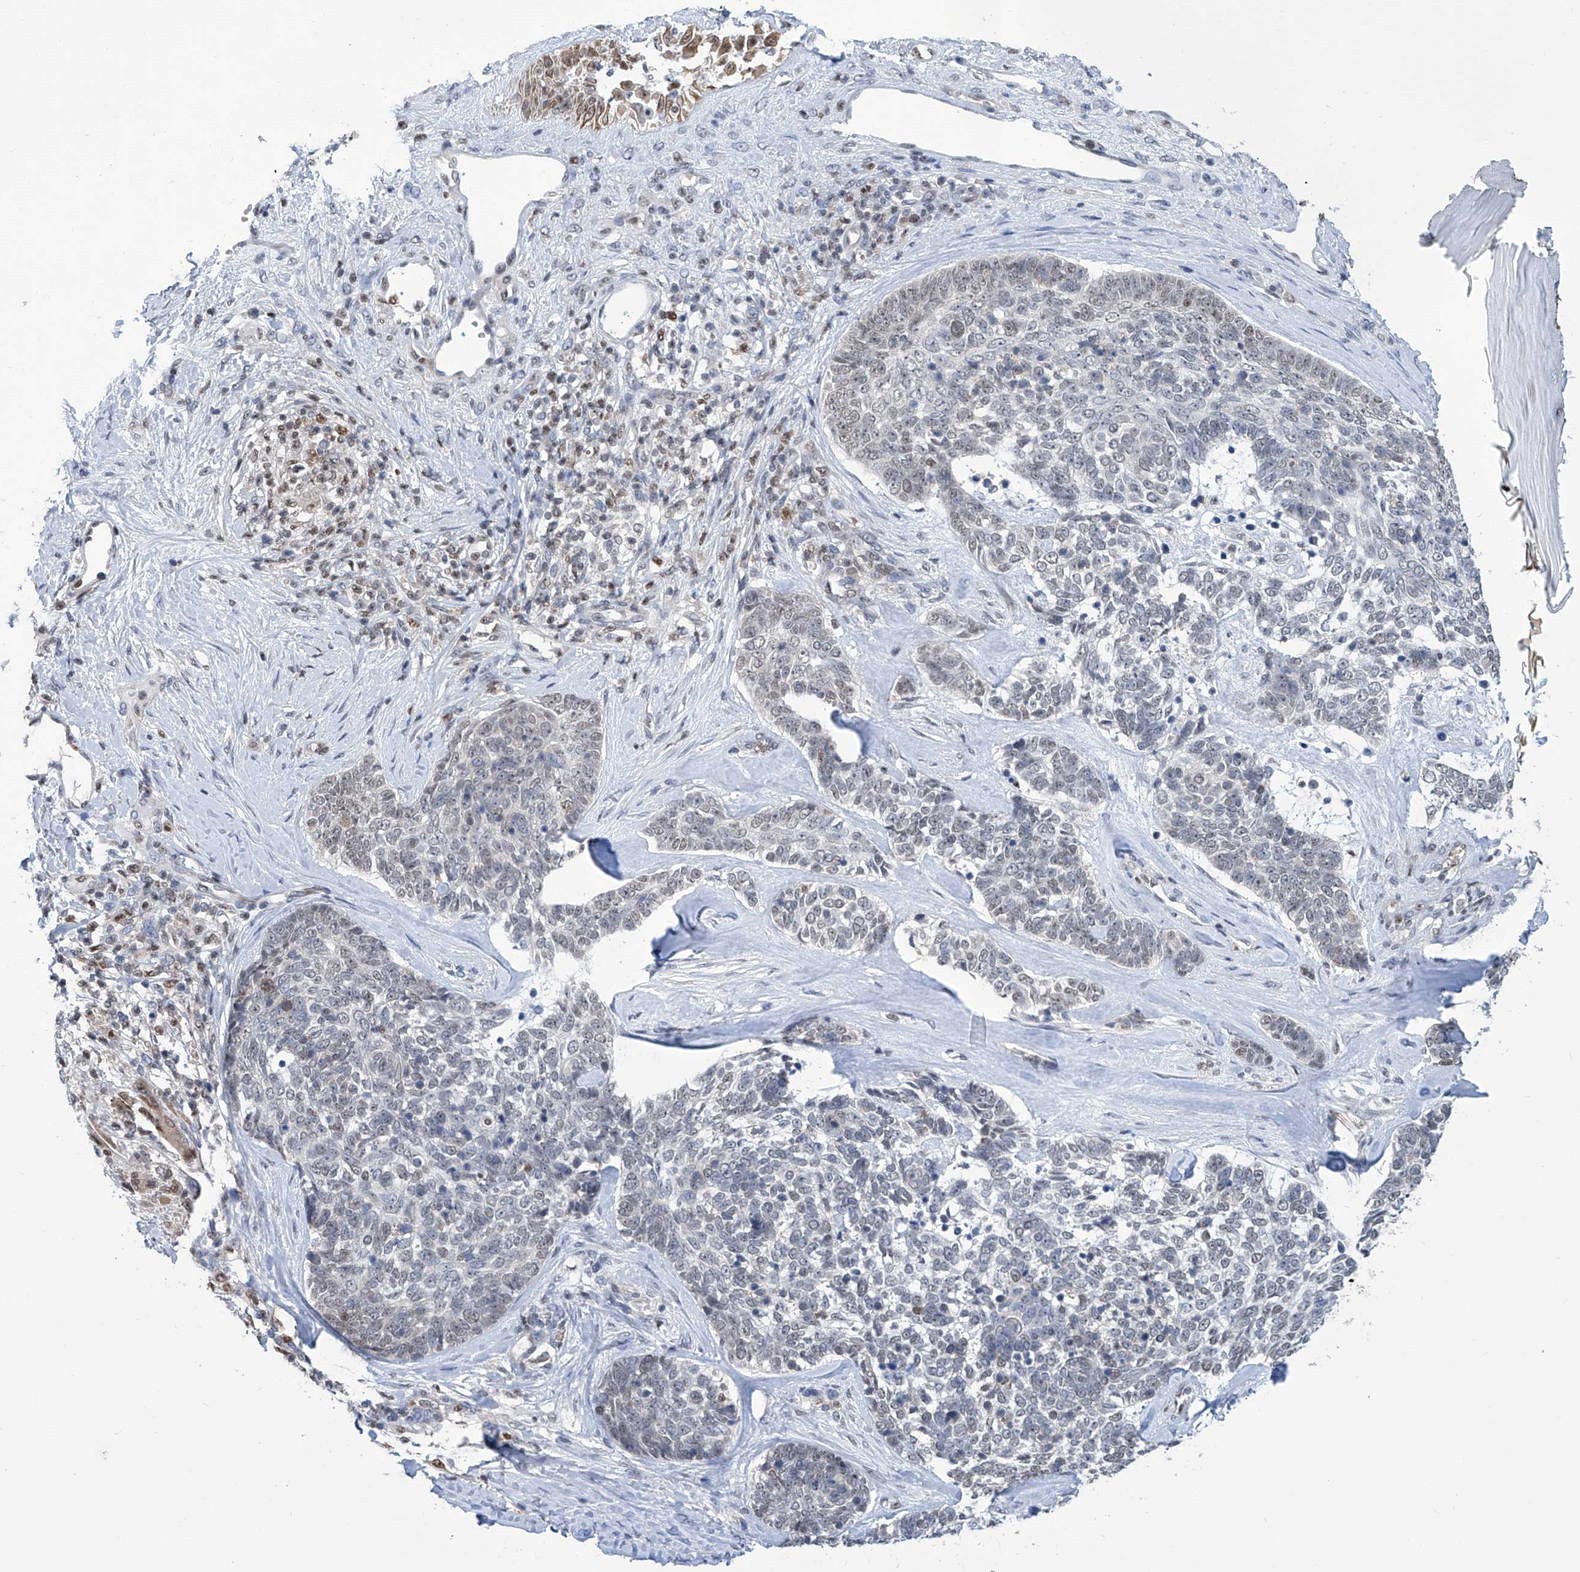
{"staining": {"intensity": "negative", "quantity": "none", "location": "none"}, "tissue": "skin cancer", "cell_type": "Tumor cells", "image_type": "cancer", "snomed": [{"axis": "morphology", "description": "Basal cell carcinoma"}, {"axis": "topography", "description": "Skin"}], "caption": "Protein analysis of skin cancer reveals no significant expression in tumor cells.", "gene": "SREBF2", "patient": {"sex": "female", "age": 81}}